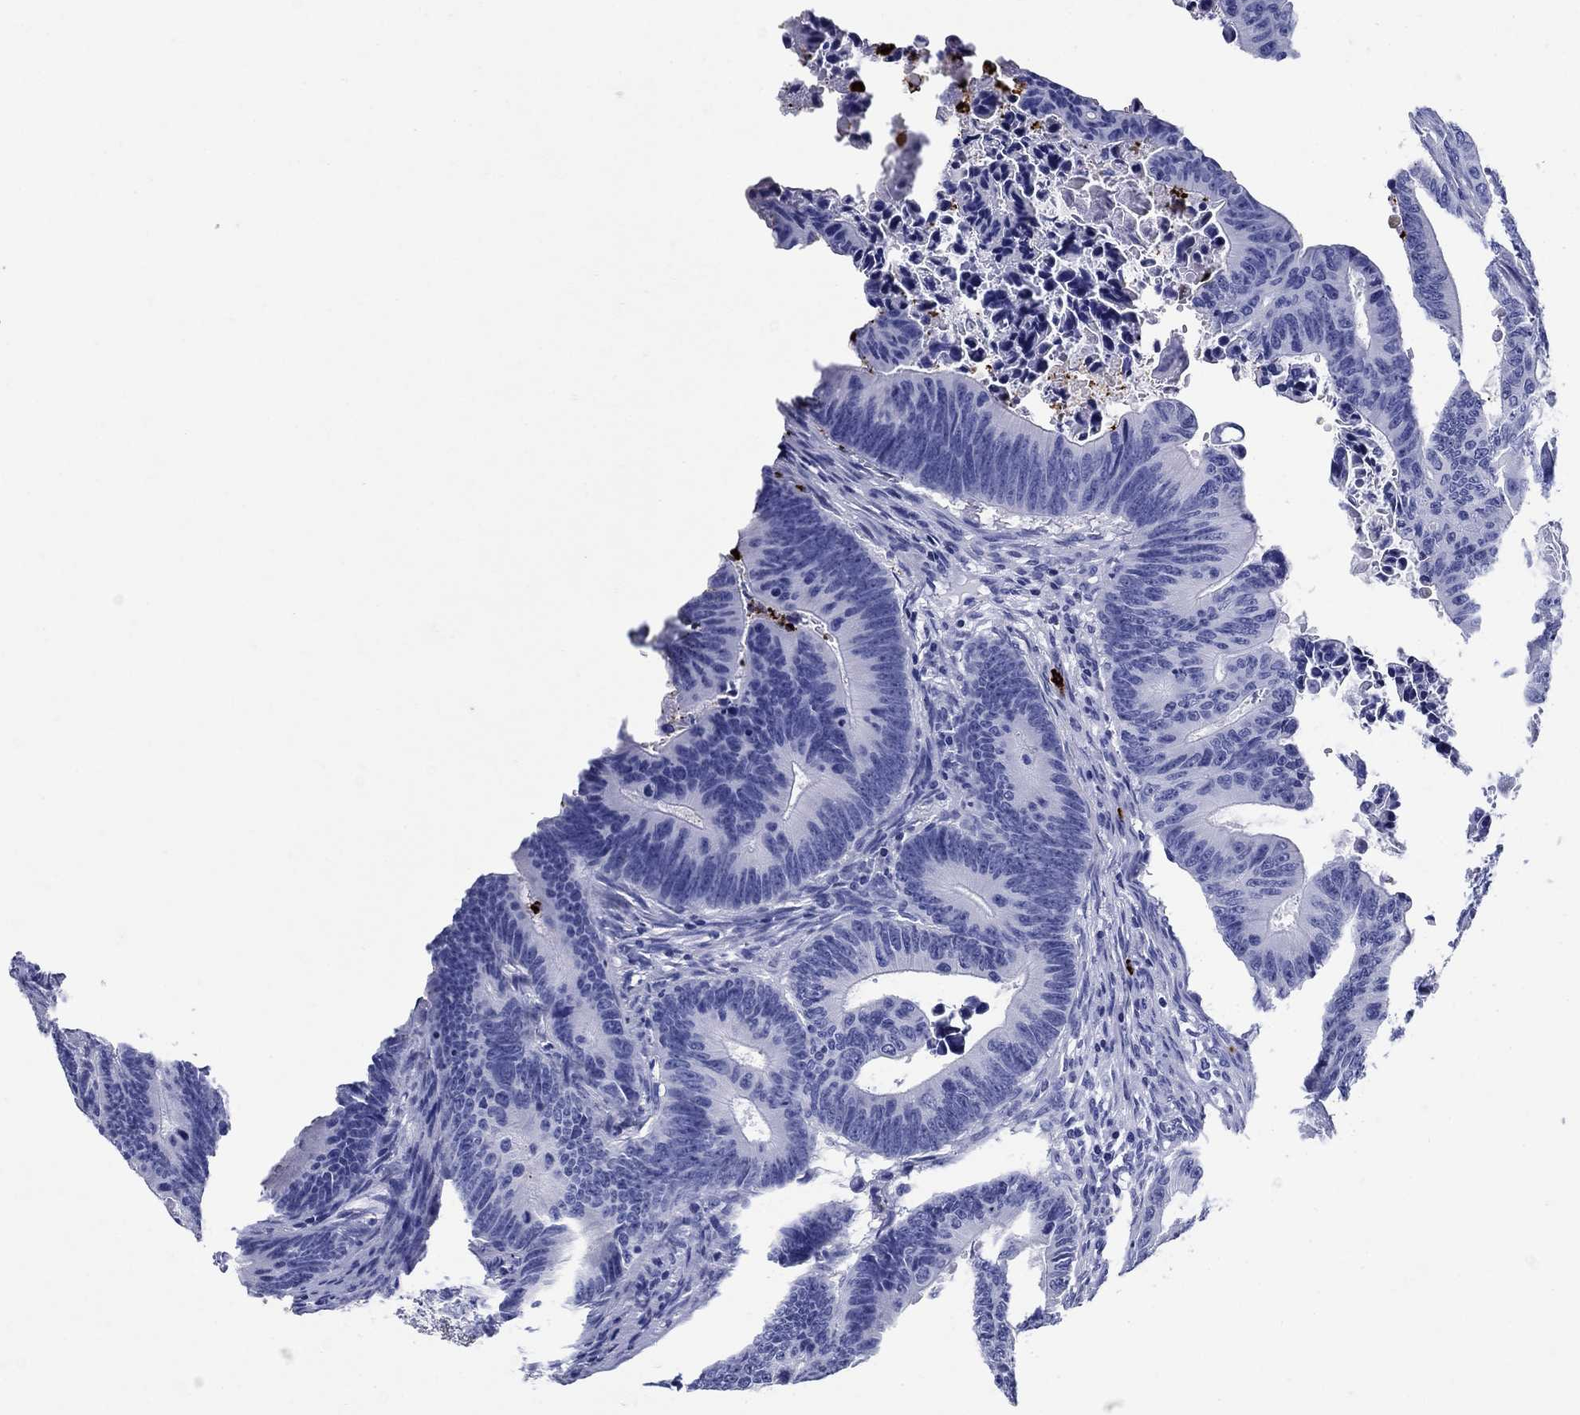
{"staining": {"intensity": "negative", "quantity": "none", "location": "none"}, "tissue": "colorectal cancer", "cell_type": "Tumor cells", "image_type": "cancer", "snomed": [{"axis": "morphology", "description": "Adenocarcinoma, NOS"}, {"axis": "topography", "description": "Colon"}], "caption": "This histopathology image is of colorectal cancer (adenocarcinoma) stained with IHC to label a protein in brown with the nuclei are counter-stained blue. There is no expression in tumor cells.", "gene": "AZU1", "patient": {"sex": "female", "age": 87}}